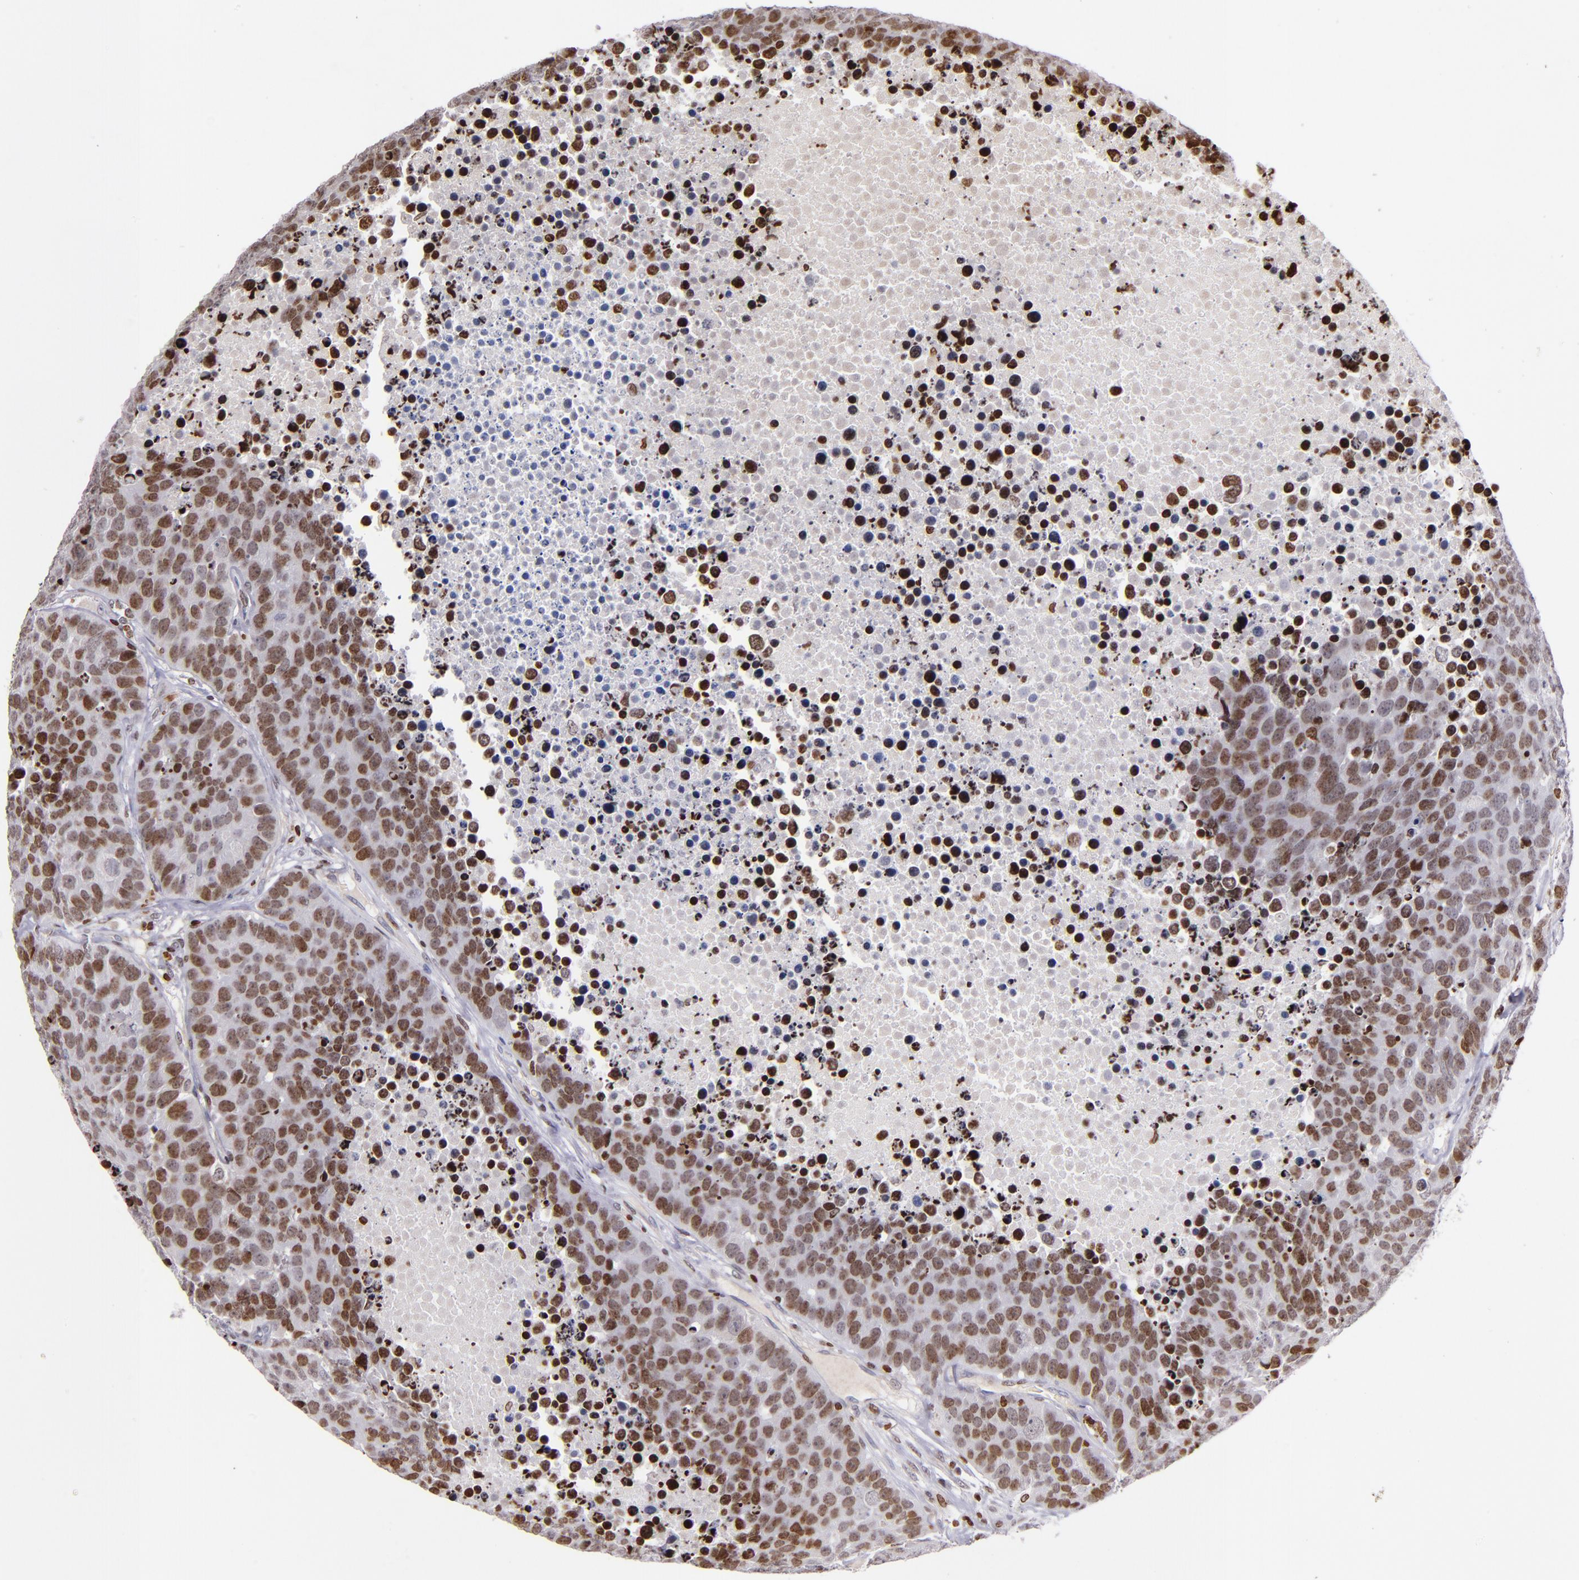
{"staining": {"intensity": "moderate", "quantity": ">75%", "location": "nuclear"}, "tissue": "carcinoid", "cell_type": "Tumor cells", "image_type": "cancer", "snomed": [{"axis": "morphology", "description": "Carcinoid, malignant, NOS"}, {"axis": "topography", "description": "Lung"}], "caption": "Protein analysis of malignant carcinoid tissue reveals moderate nuclear staining in approximately >75% of tumor cells.", "gene": "CDKL5", "patient": {"sex": "male", "age": 60}}